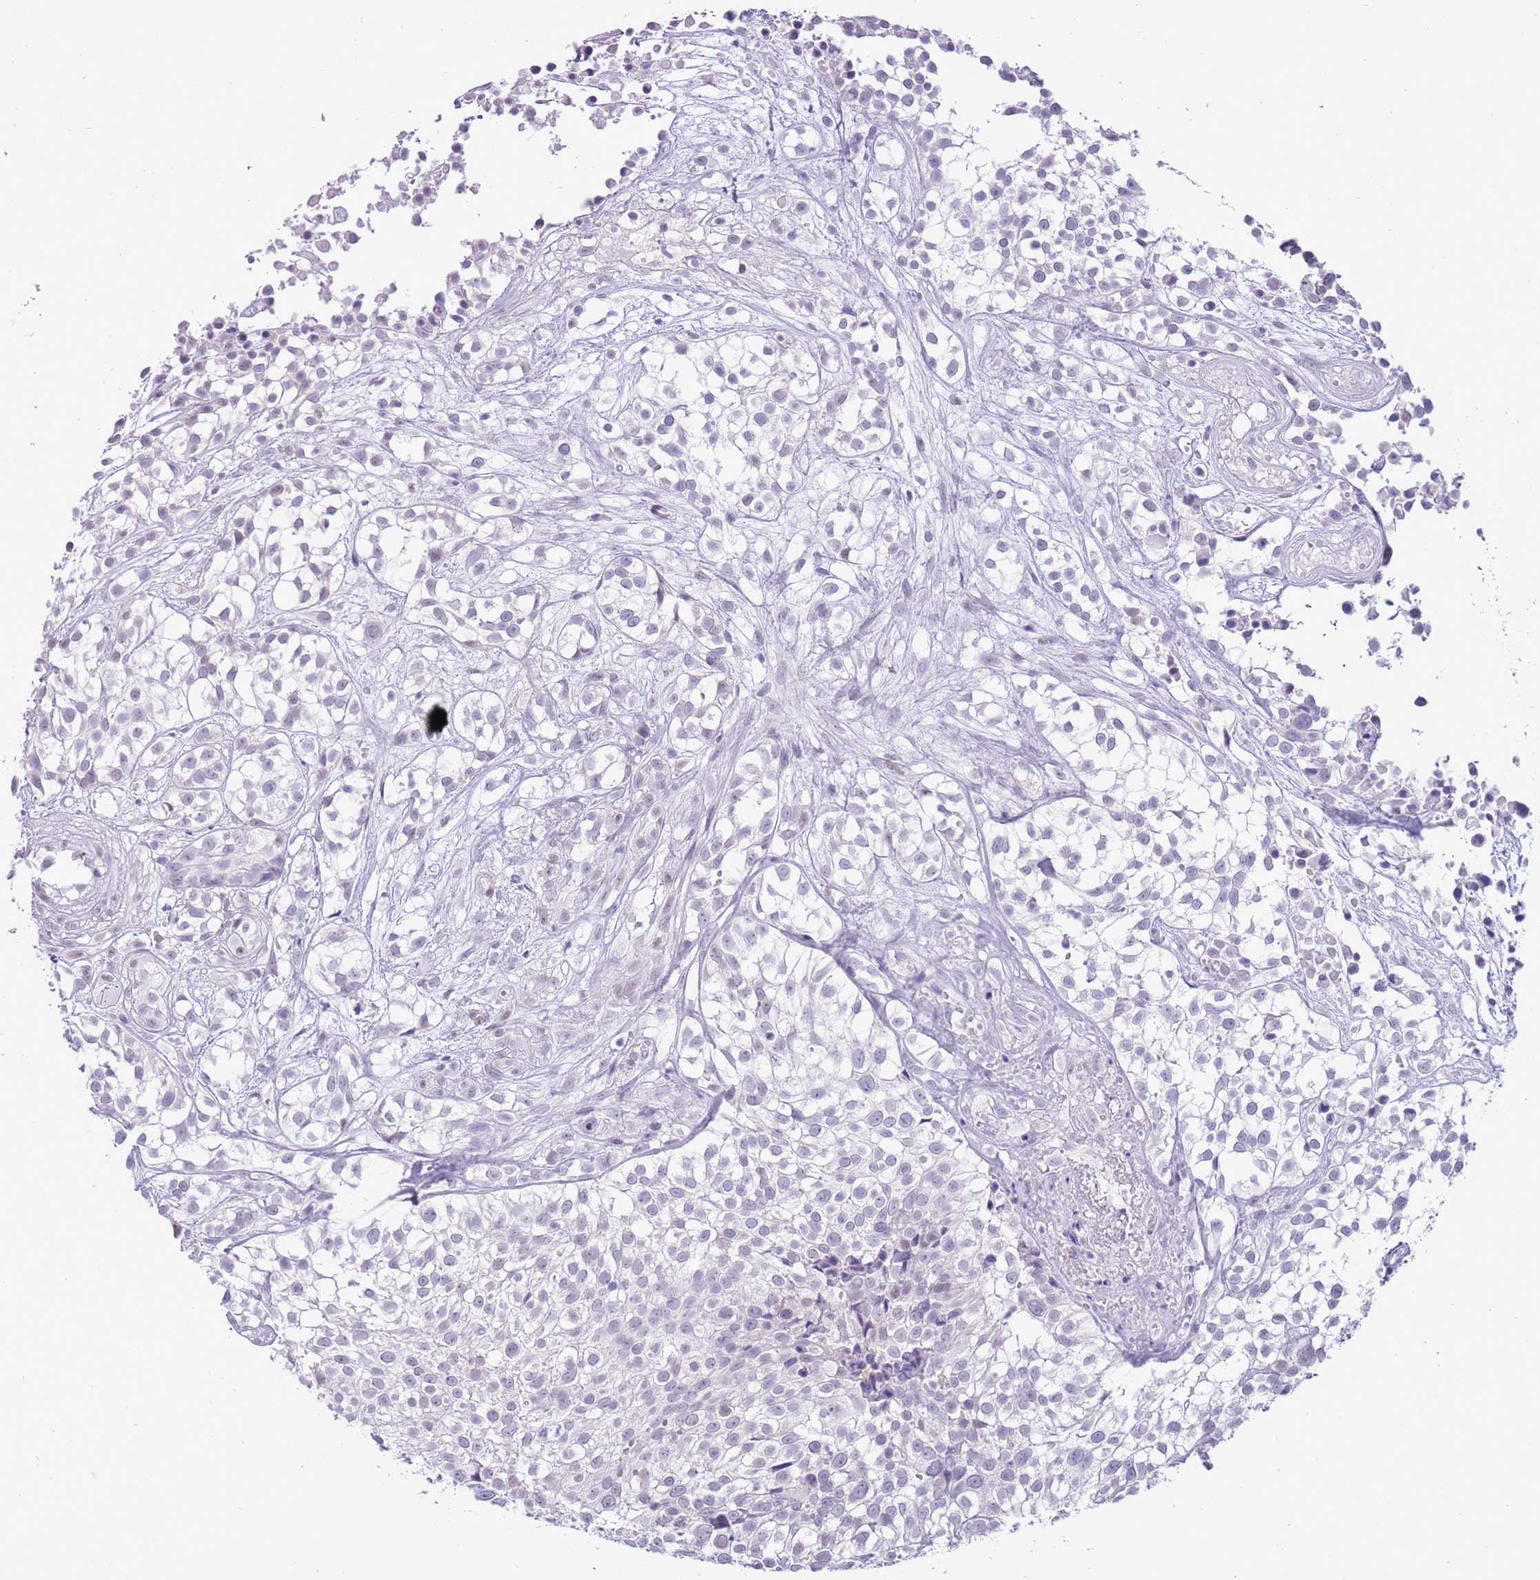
{"staining": {"intensity": "negative", "quantity": "none", "location": "none"}, "tissue": "urothelial cancer", "cell_type": "Tumor cells", "image_type": "cancer", "snomed": [{"axis": "morphology", "description": "Urothelial carcinoma, High grade"}, {"axis": "topography", "description": "Urinary bladder"}], "caption": "A micrograph of human urothelial carcinoma (high-grade) is negative for staining in tumor cells.", "gene": "PPP1R17", "patient": {"sex": "male", "age": 56}}